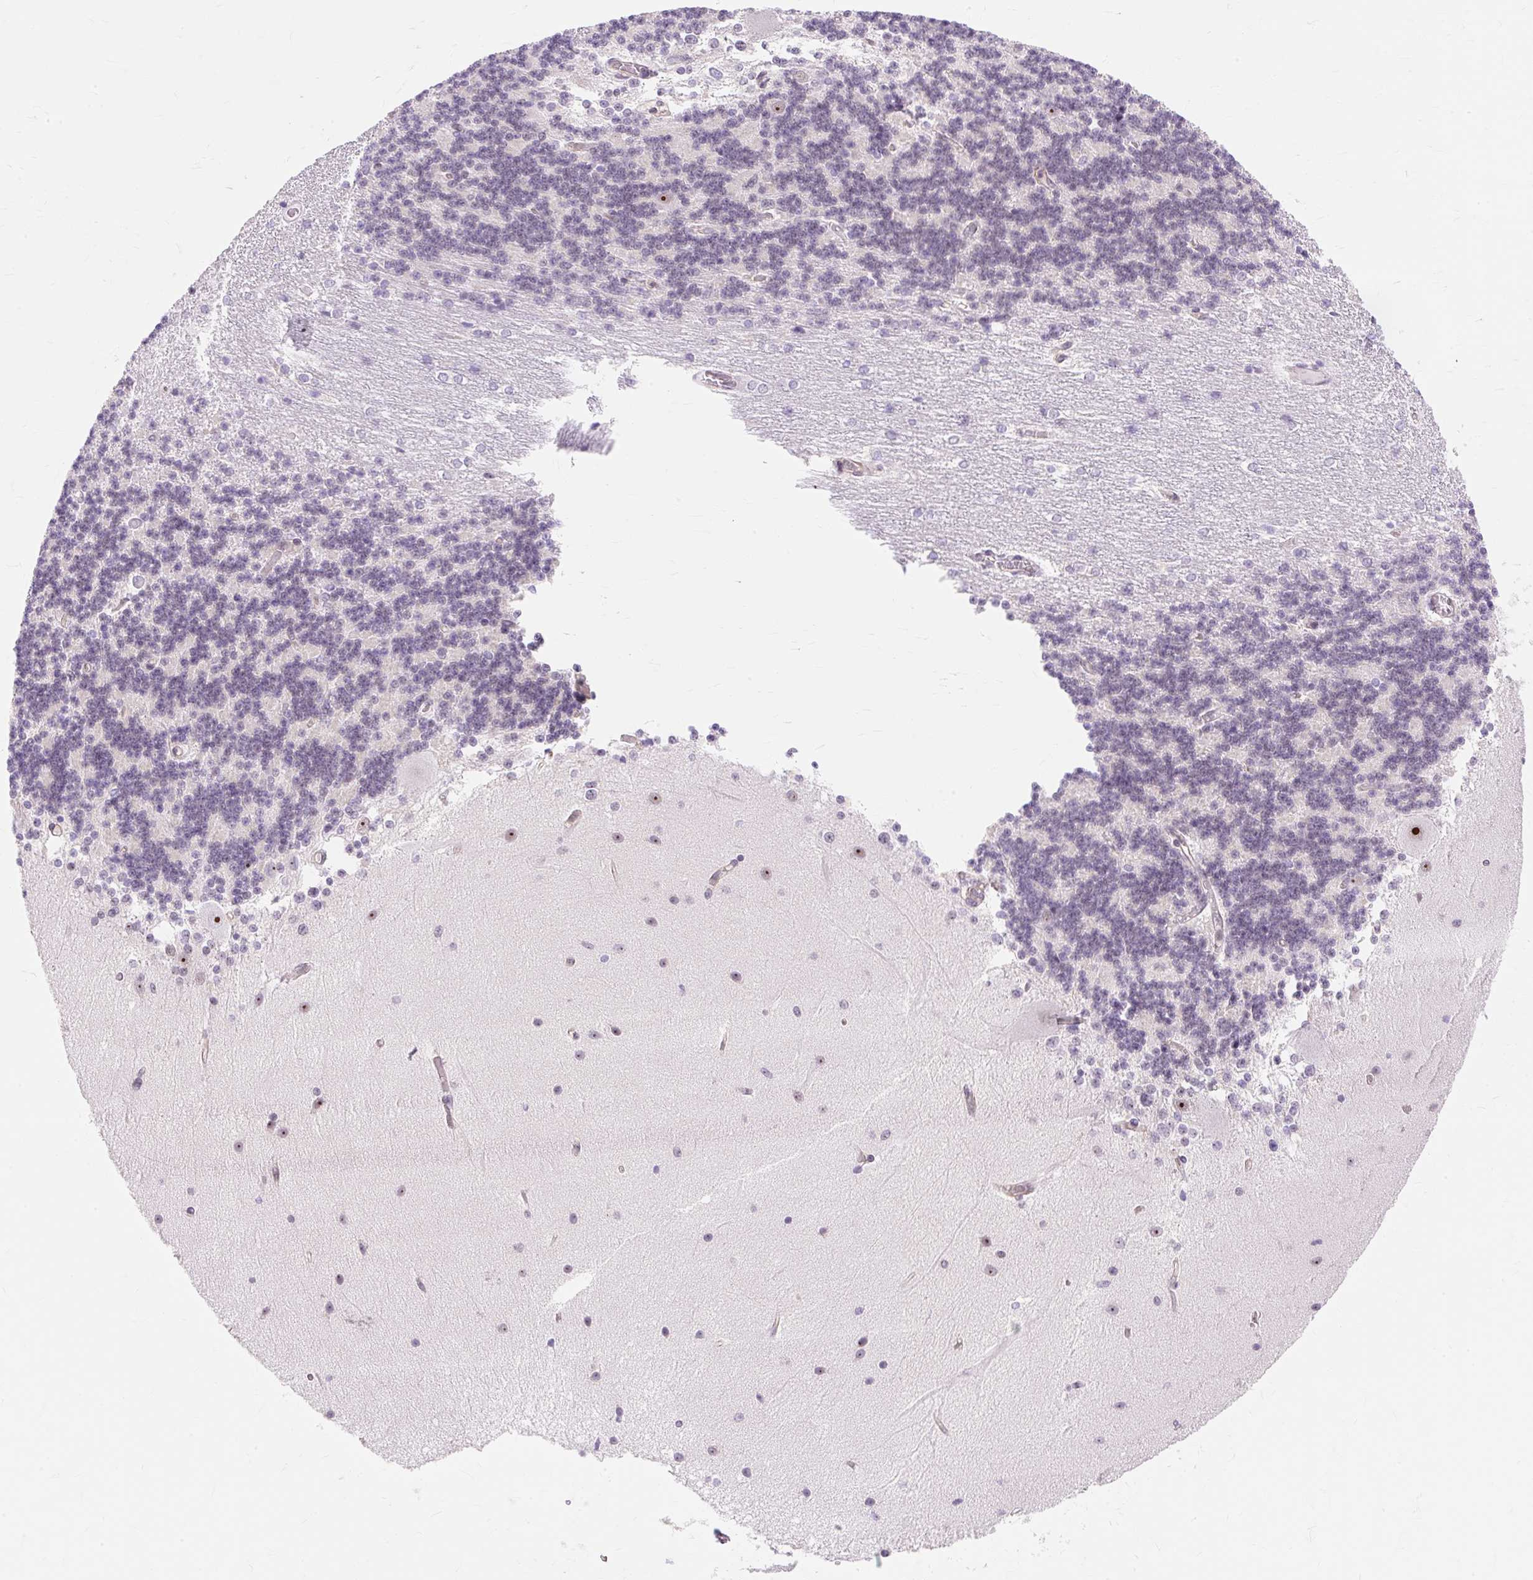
{"staining": {"intensity": "negative", "quantity": "none", "location": "none"}, "tissue": "cerebellum", "cell_type": "Cells in granular layer", "image_type": "normal", "snomed": [{"axis": "morphology", "description": "Normal tissue, NOS"}, {"axis": "topography", "description": "Cerebellum"}], "caption": "The image reveals no significant expression in cells in granular layer of cerebellum. (Stains: DAB immunohistochemistry with hematoxylin counter stain, Microscopy: brightfield microscopy at high magnification).", "gene": "OBP2A", "patient": {"sex": "female", "age": 54}}